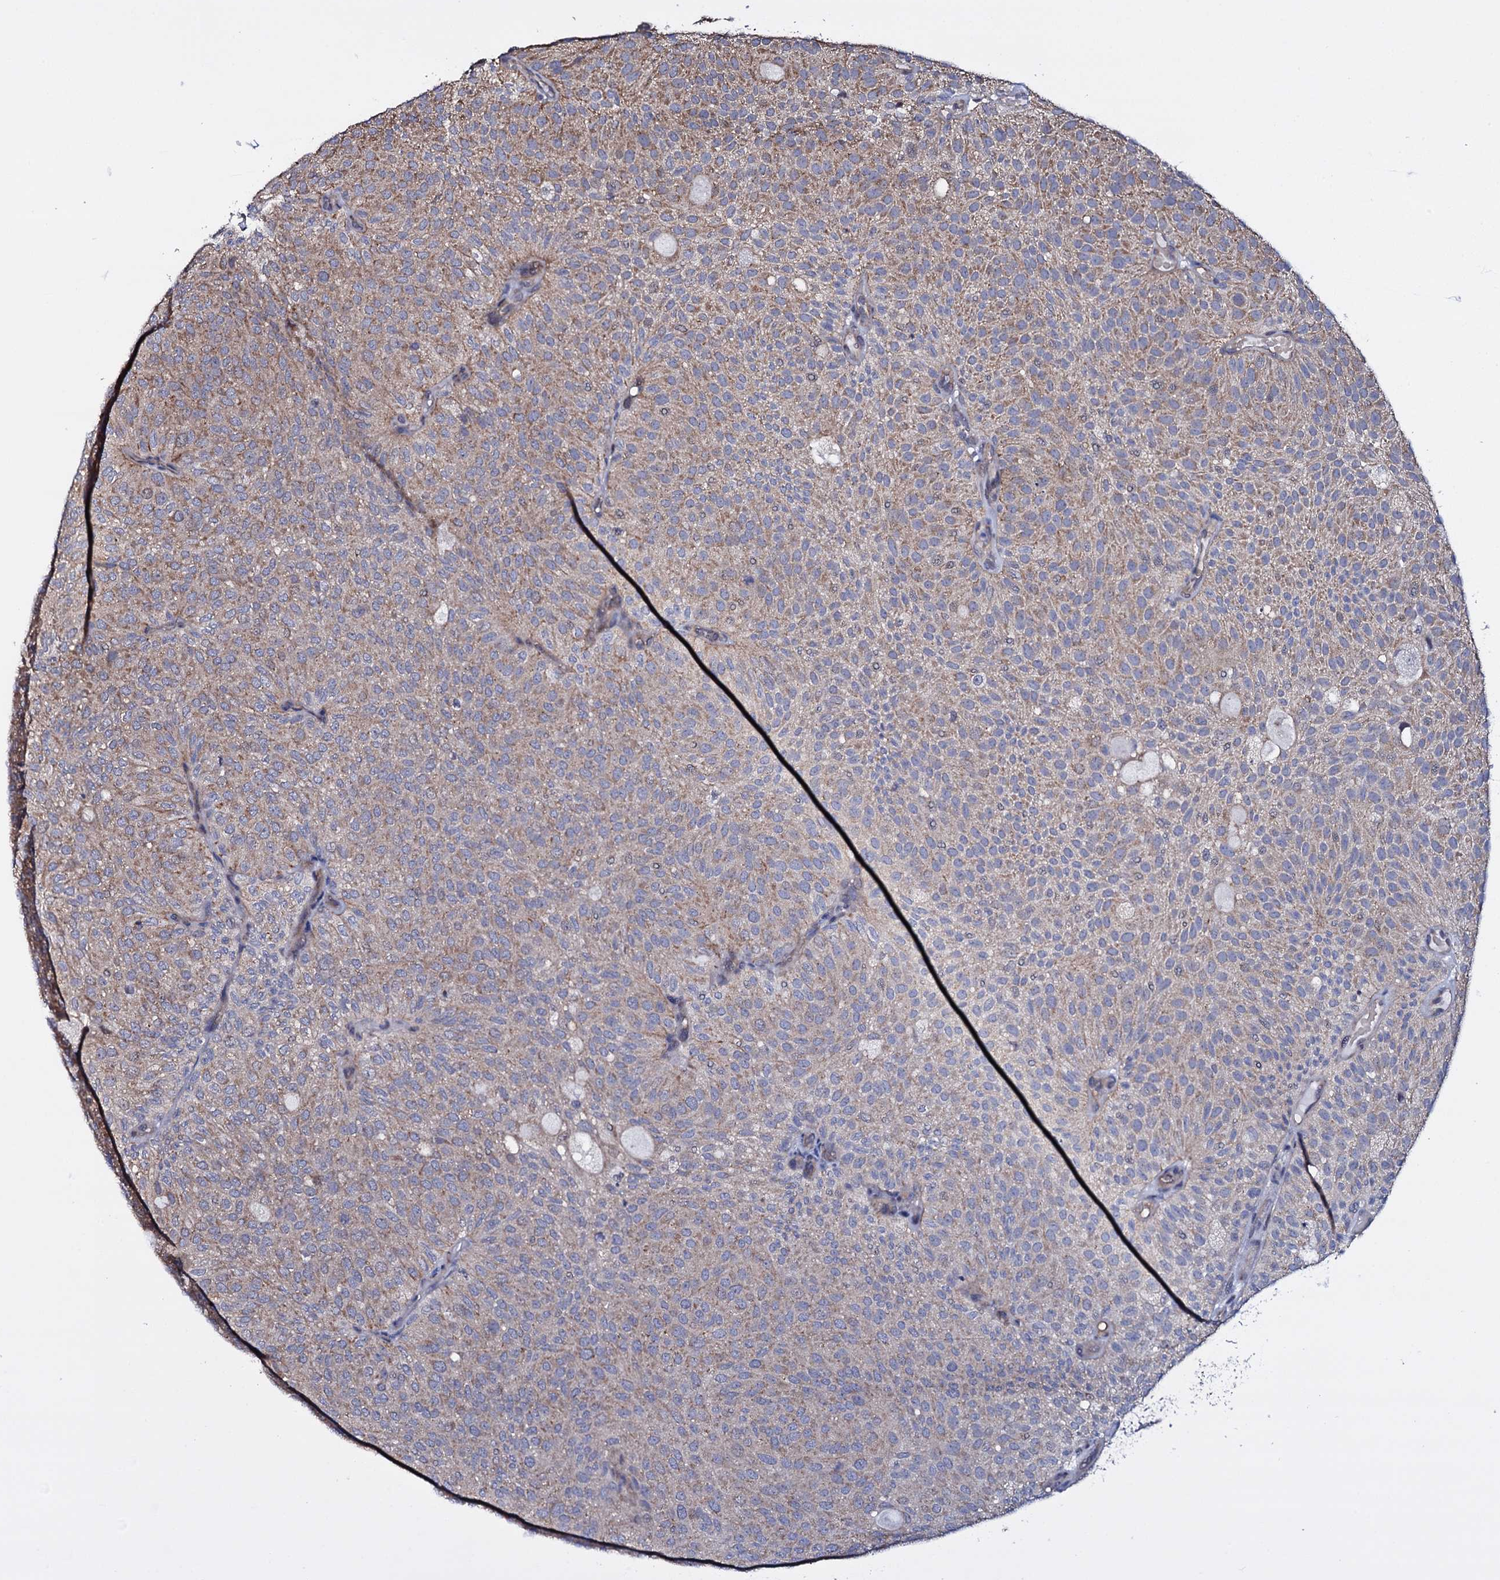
{"staining": {"intensity": "weak", "quantity": "25%-75%", "location": "cytoplasmic/membranous"}, "tissue": "urothelial cancer", "cell_type": "Tumor cells", "image_type": "cancer", "snomed": [{"axis": "morphology", "description": "Urothelial carcinoma, Low grade"}, {"axis": "topography", "description": "Urinary bladder"}], "caption": "DAB immunohistochemical staining of urothelial cancer exhibits weak cytoplasmic/membranous protein expression in approximately 25%-75% of tumor cells. The staining is performed using DAB (3,3'-diaminobenzidine) brown chromogen to label protein expression. The nuclei are counter-stained blue using hematoxylin.", "gene": "GAREM1", "patient": {"sex": "male", "age": 78}}